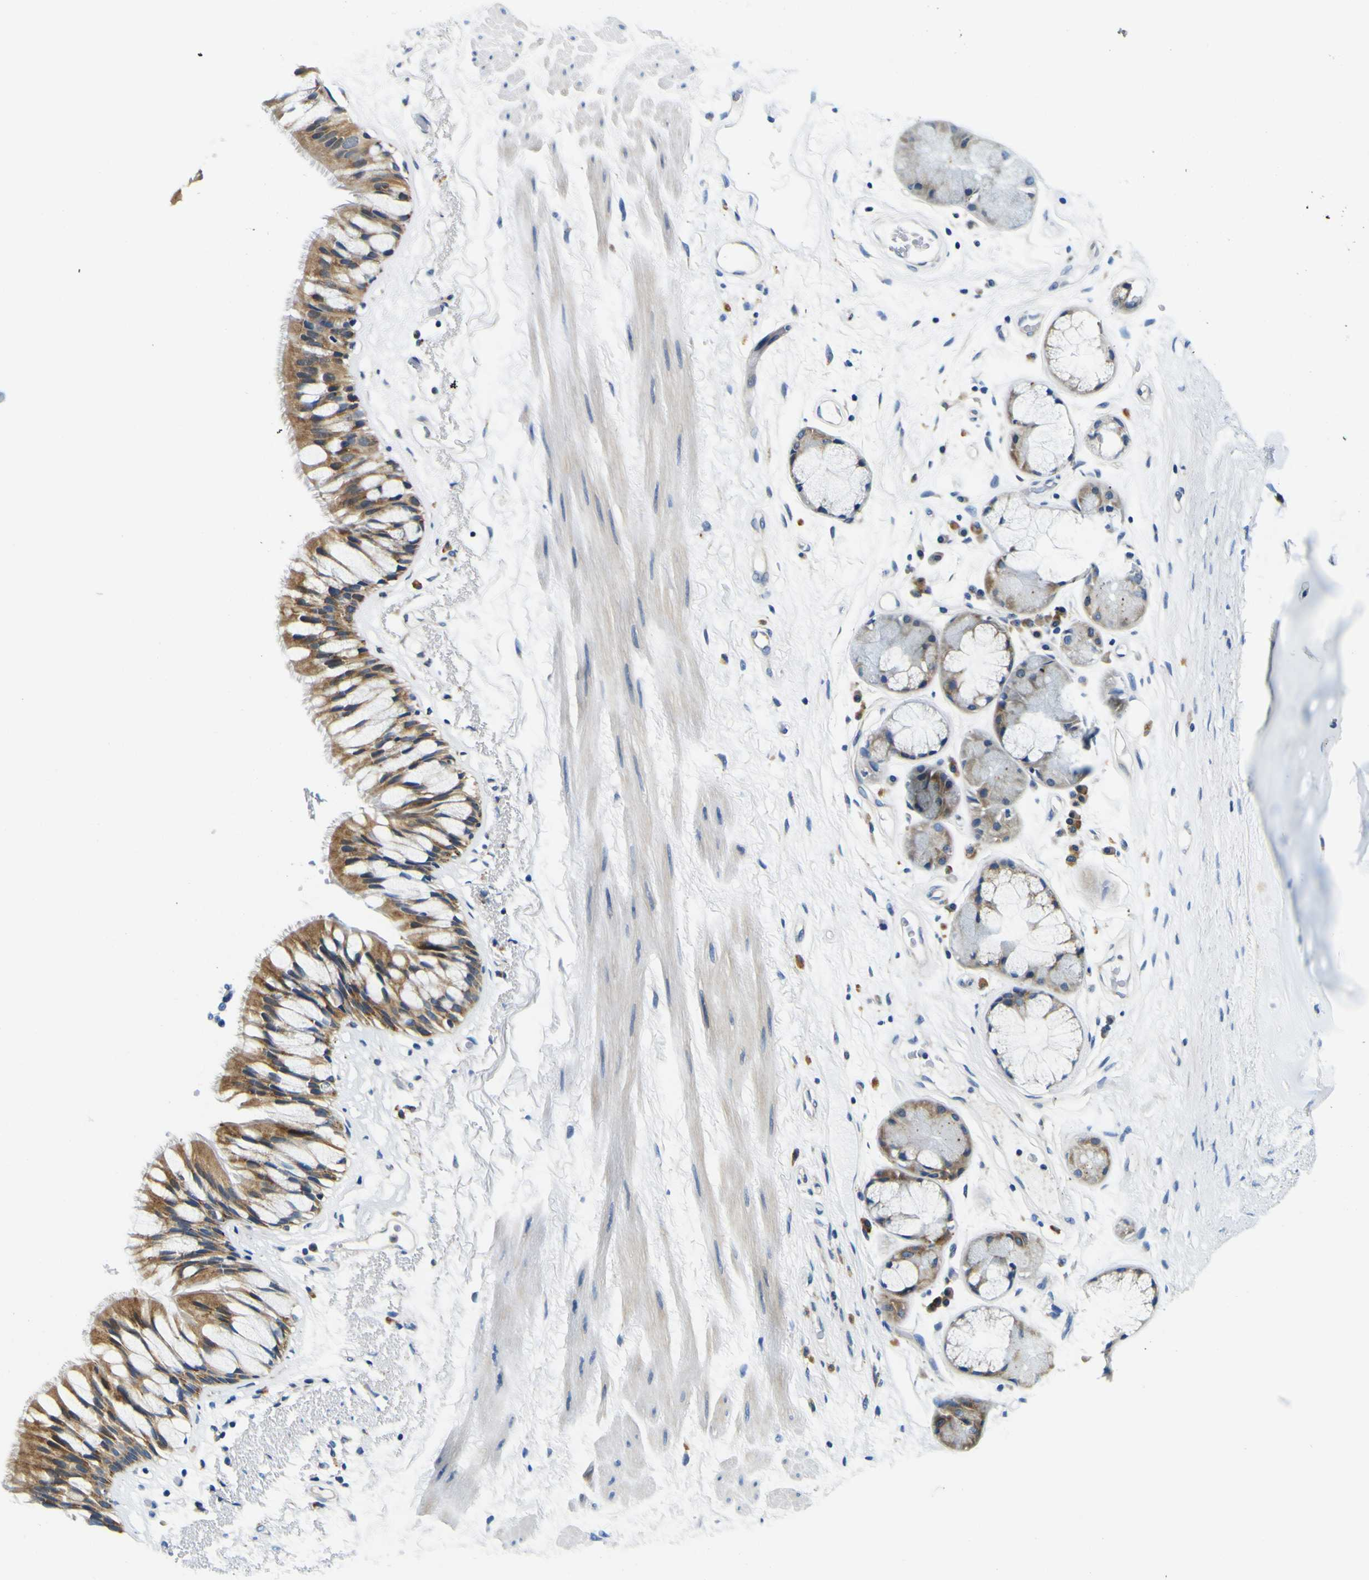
{"staining": {"intensity": "moderate", "quantity": "25%-75%", "location": "cytoplasmic/membranous"}, "tissue": "bronchus", "cell_type": "Respiratory epithelial cells", "image_type": "normal", "snomed": [{"axis": "morphology", "description": "Normal tissue, NOS"}, {"axis": "topography", "description": "Bronchus"}], "caption": "High-magnification brightfield microscopy of unremarkable bronchus stained with DAB (brown) and counterstained with hematoxylin (blue). respiratory epithelial cells exhibit moderate cytoplasmic/membranous staining is identified in approximately25%-75% of cells.", "gene": "NLRP3", "patient": {"sex": "male", "age": 66}}